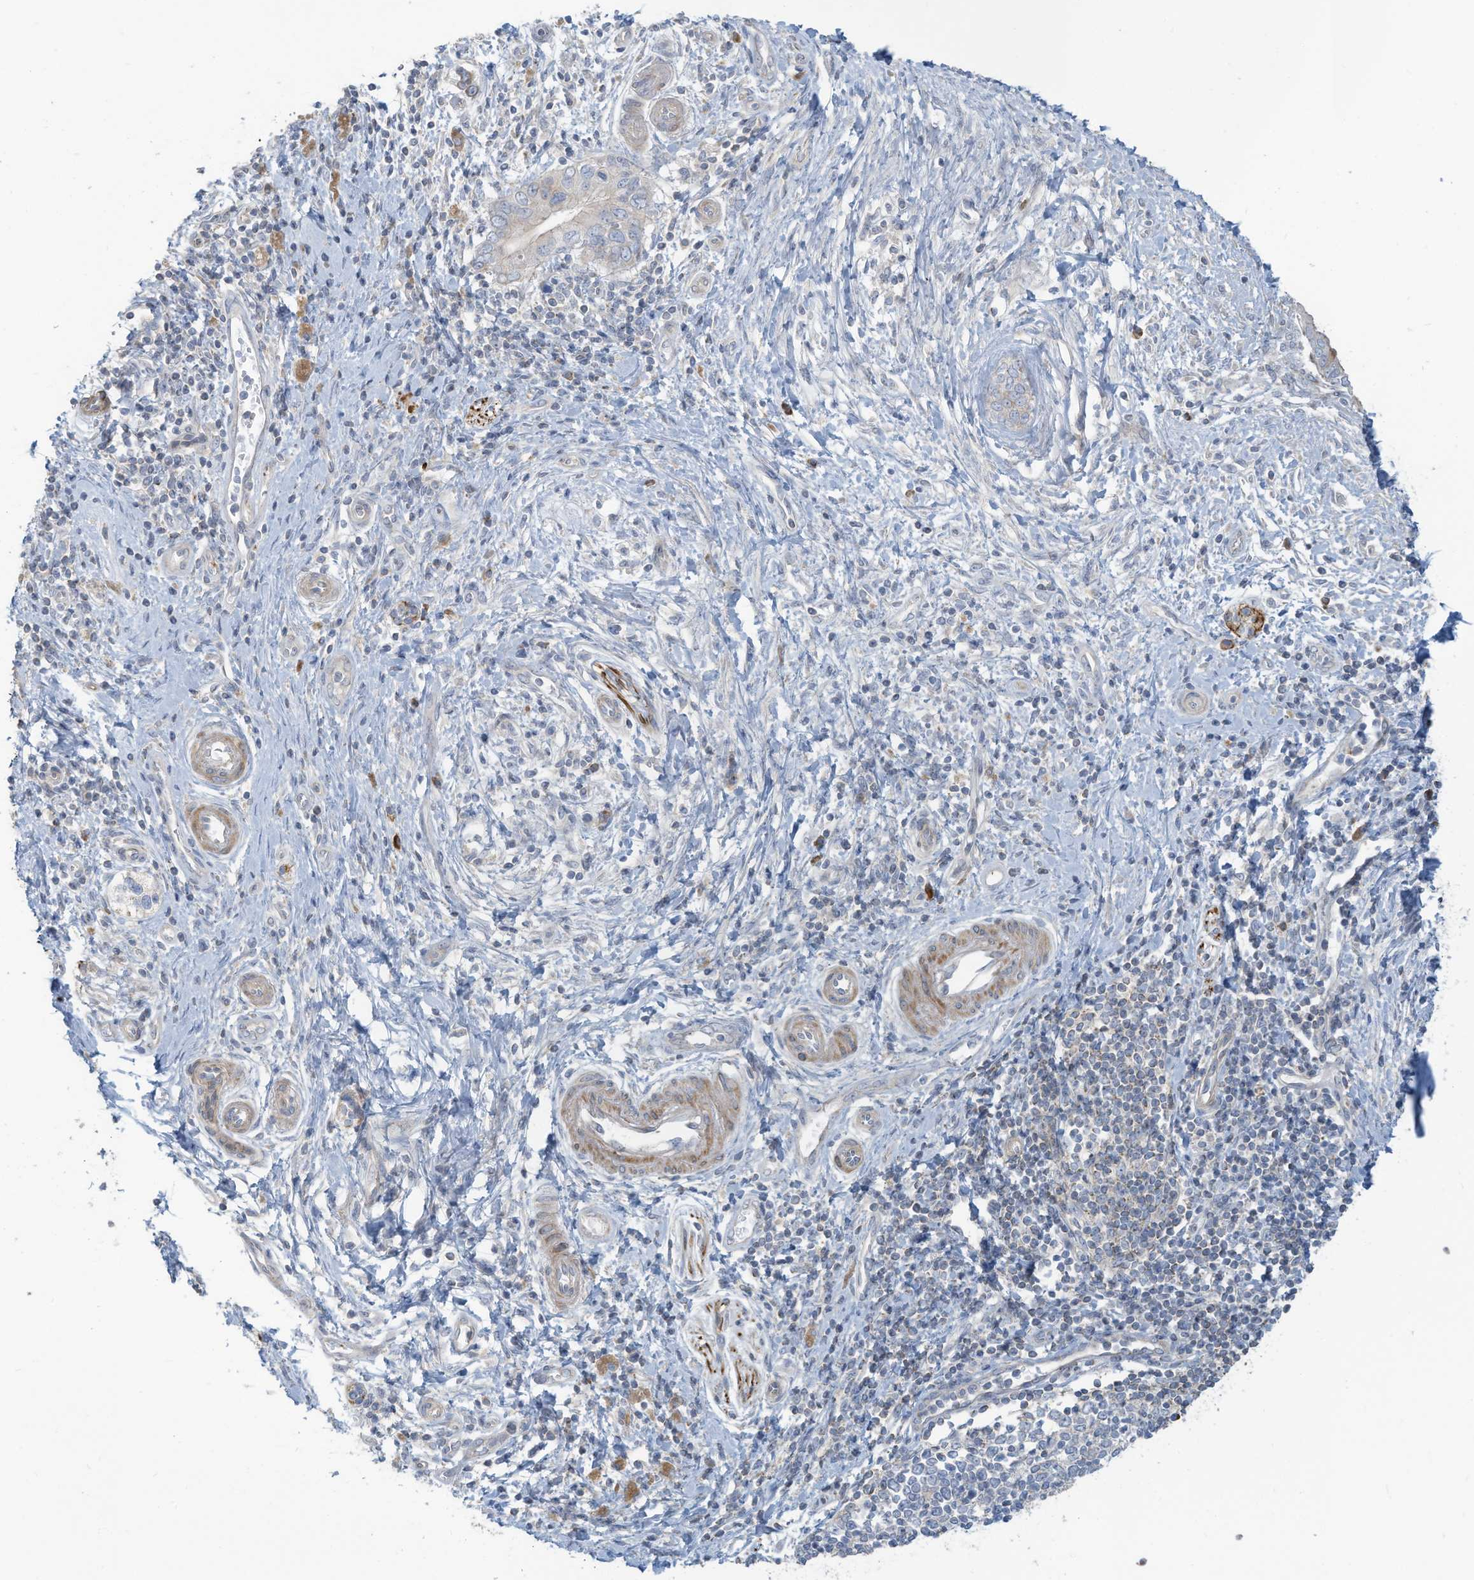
{"staining": {"intensity": "moderate", "quantity": "25%-75%", "location": "cytoplasmic/membranous"}, "tissue": "pancreatic cancer", "cell_type": "Tumor cells", "image_type": "cancer", "snomed": [{"axis": "morphology", "description": "Adenocarcinoma, NOS"}, {"axis": "topography", "description": "Pancreas"}], "caption": "Tumor cells reveal moderate cytoplasmic/membranous staining in about 25%-75% of cells in adenocarcinoma (pancreatic).", "gene": "GTPBP2", "patient": {"sex": "female", "age": 72}}